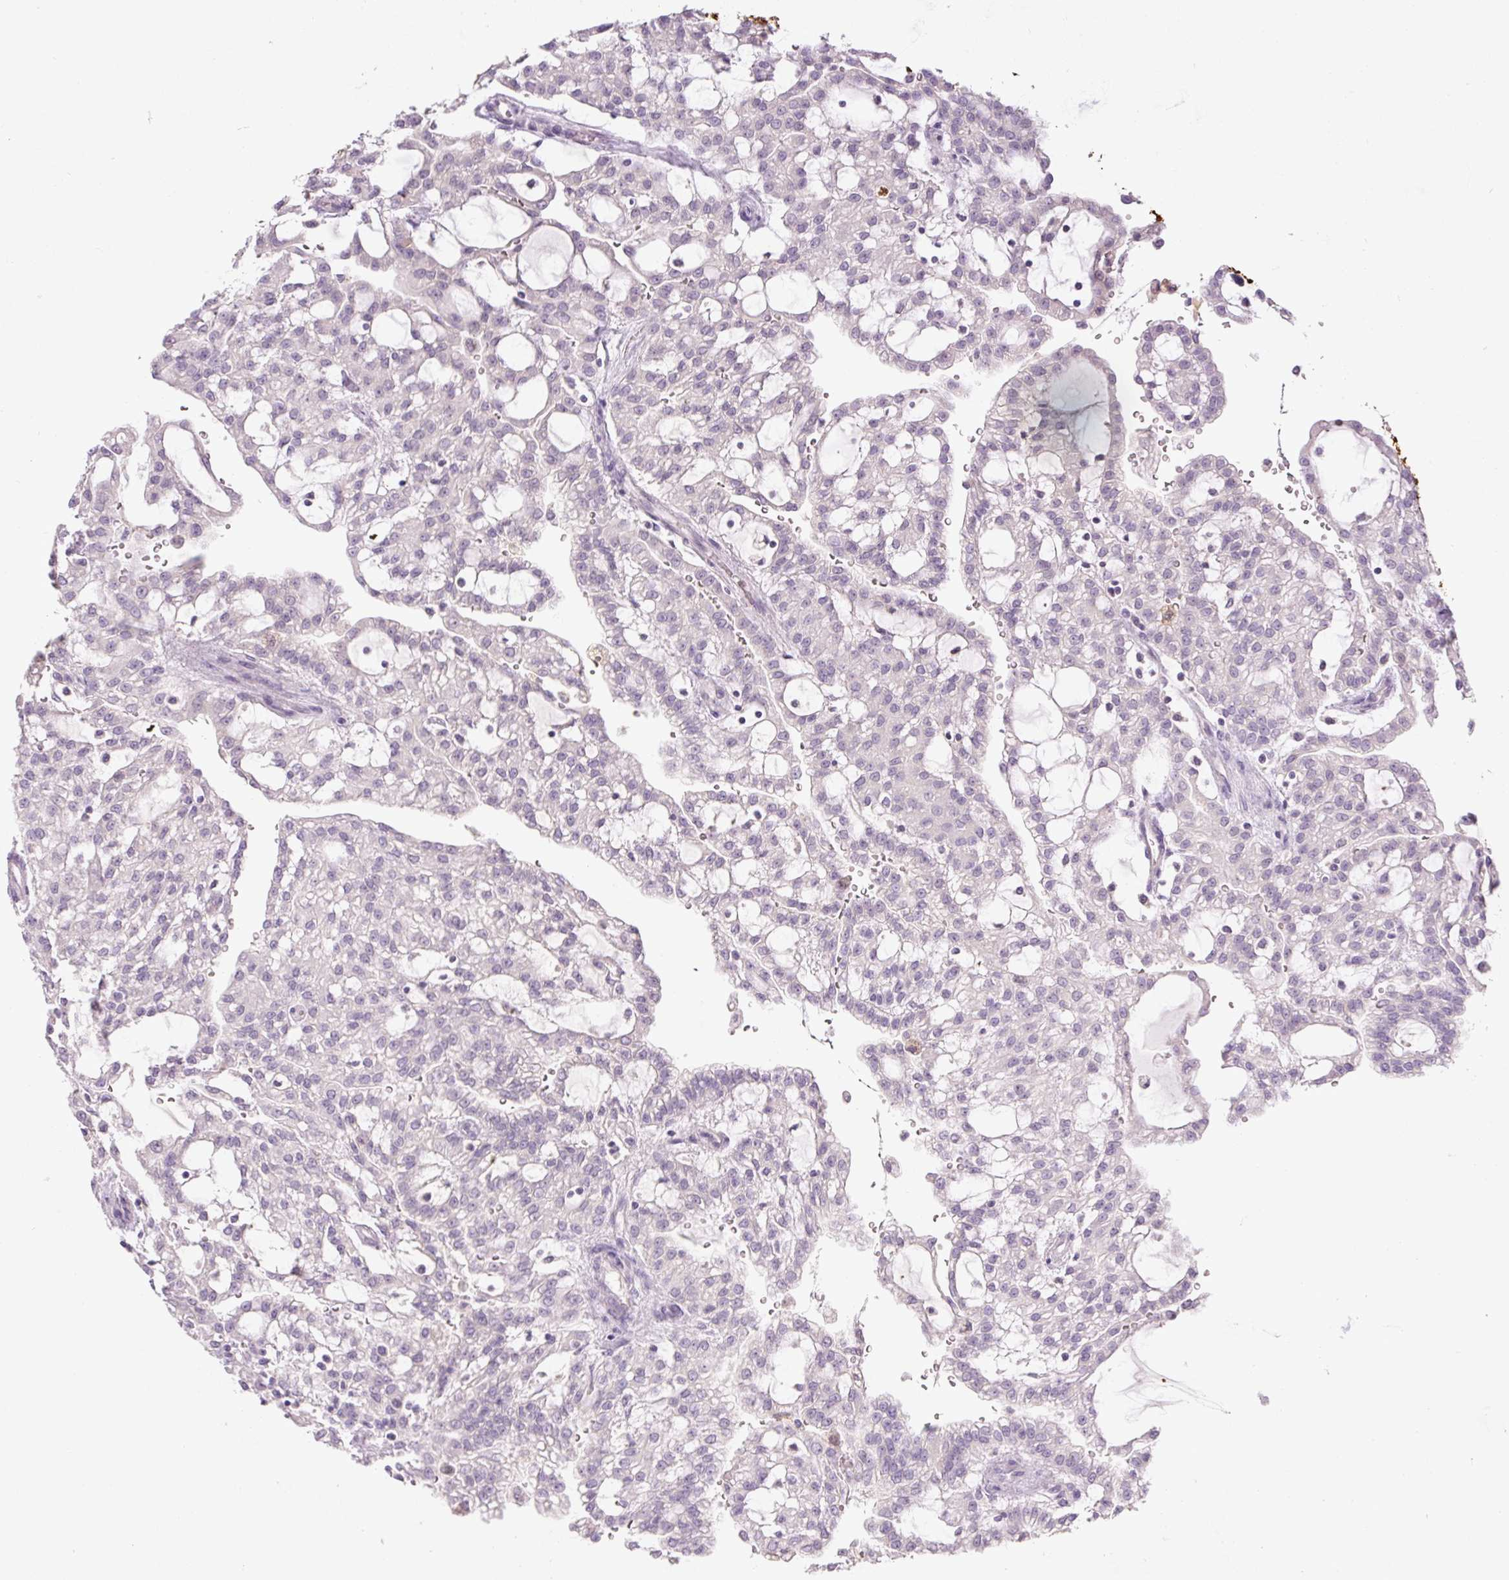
{"staining": {"intensity": "negative", "quantity": "none", "location": "none"}, "tissue": "renal cancer", "cell_type": "Tumor cells", "image_type": "cancer", "snomed": [{"axis": "morphology", "description": "Adenocarcinoma, NOS"}, {"axis": "topography", "description": "Kidney"}], "caption": "Tumor cells are negative for brown protein staining in adenocarcinoma (renal). (DAB immunohistochemistry (IHC) visualized using brightfield microscopy, high magnification).", "gene": "FABP7", "patient": {"sex": "male", "age": 63}}